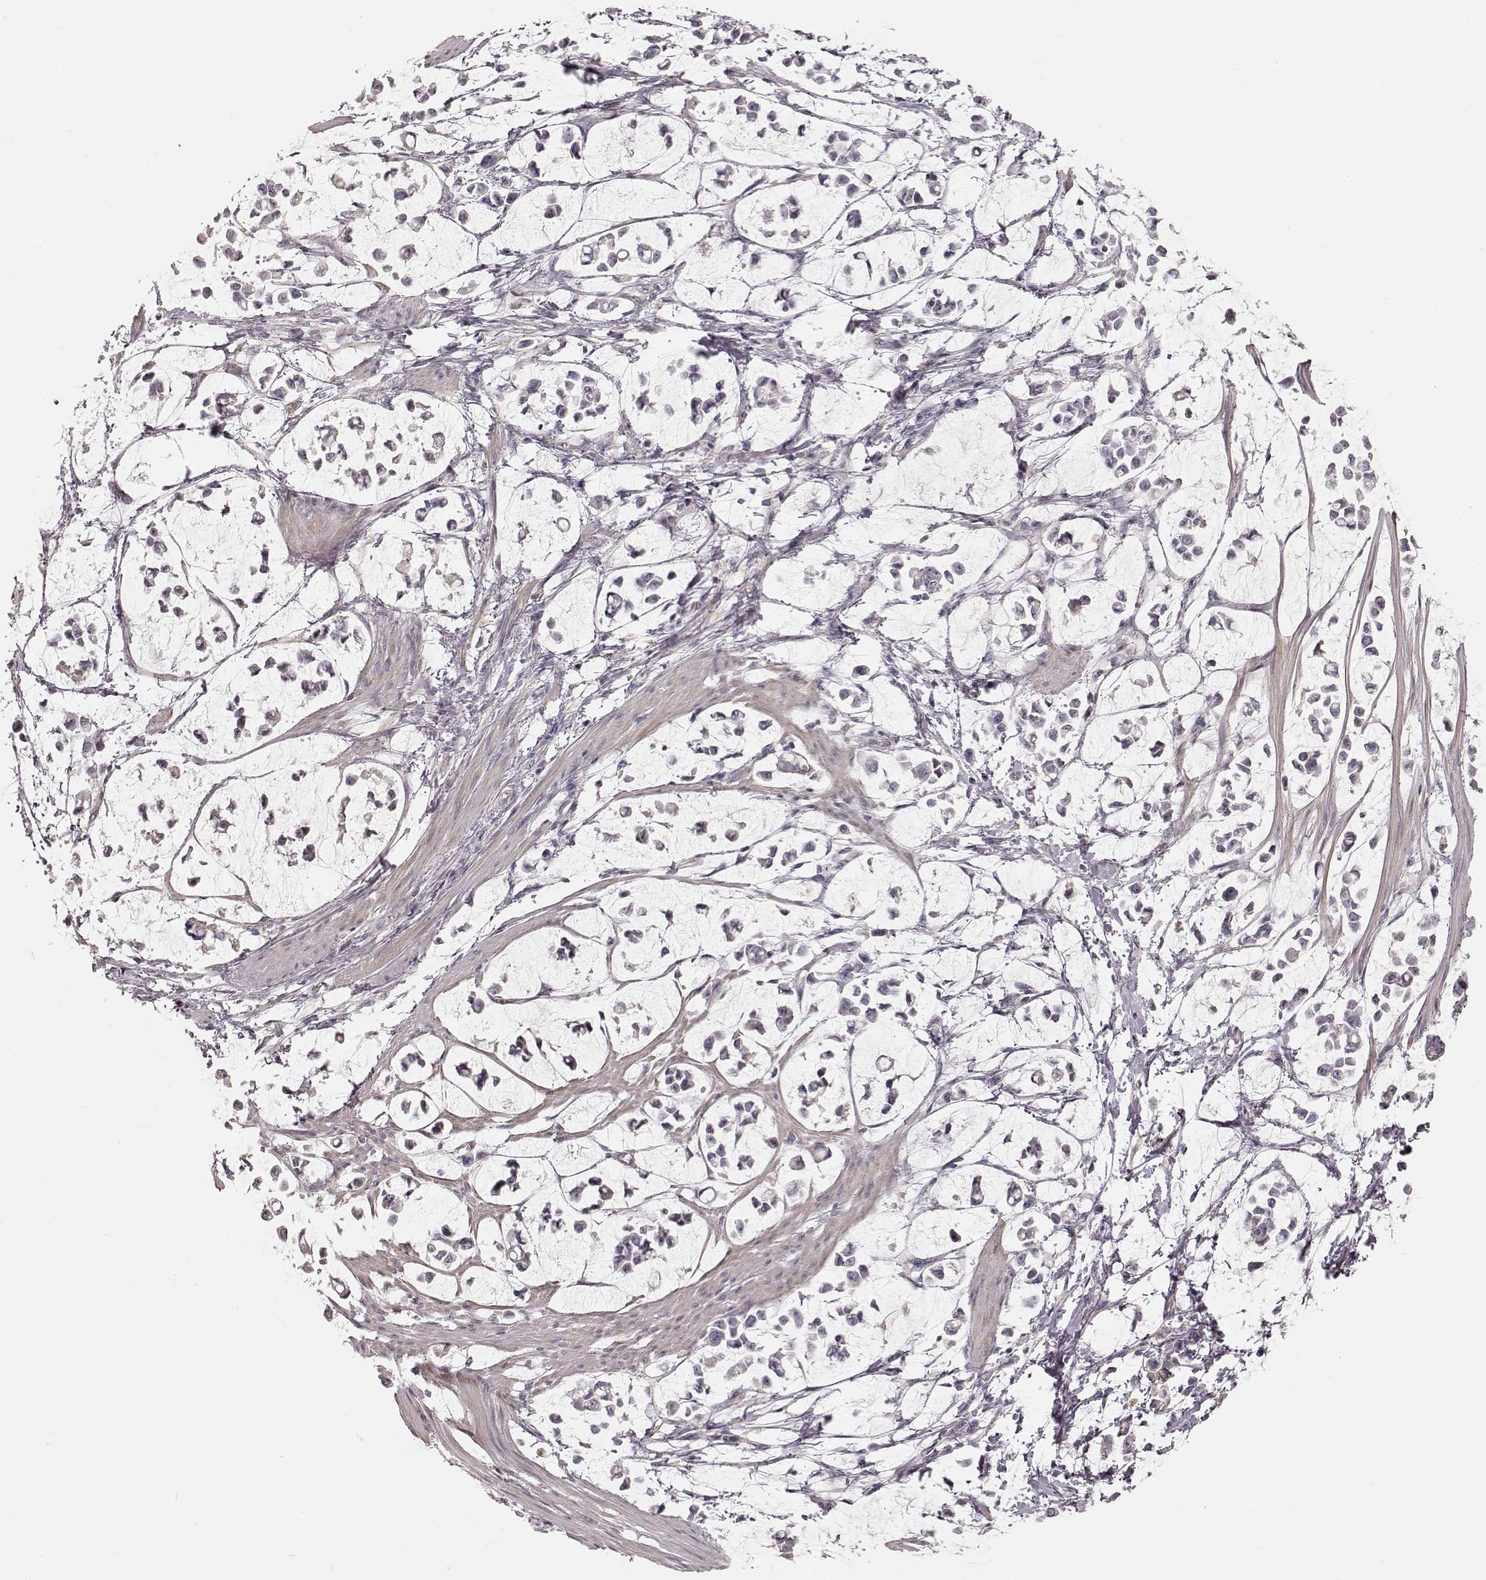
{"staining": {"intensity": "negative", "quantity": "none", "location": "none"}, "tissue": "stomach cancer", "cell_type": "Tumor cells", "image_type": "cancer", "snomed": [{"axis": "morphology", "description": "Adenocarcinoma, NOS"}, {"axis": "topography", "description": "Stomach"}], "caption": "This is an immunohistochemistry photomicrograph of stomach cancer (adenocarcinoma). There is no expression in tumor cells.", "gene": "KCNJ9", "patient": {"sex": "male", "age": 82}}